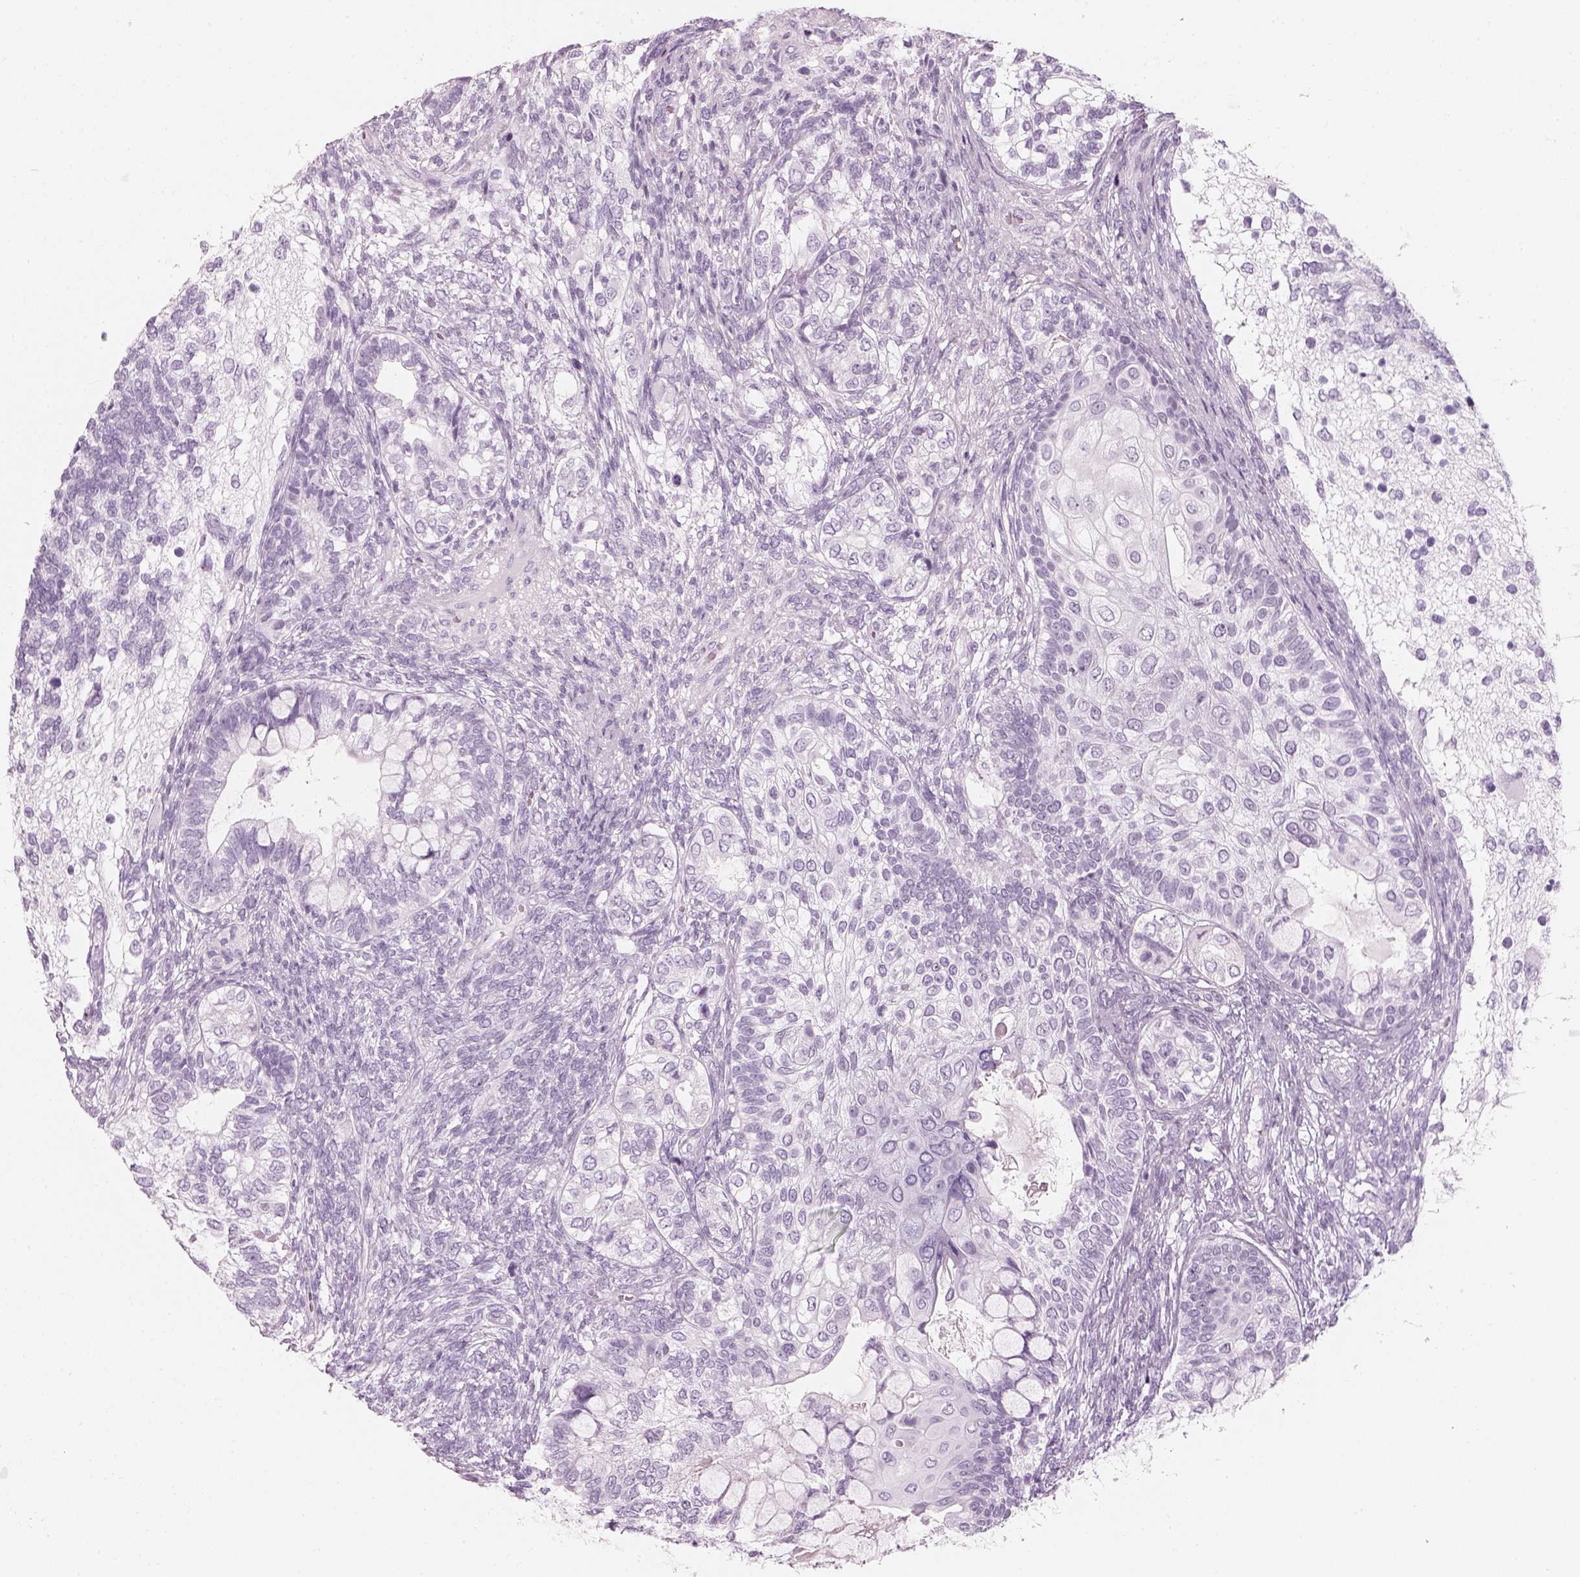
{"staining": {"intensity": "negative", "quantity": "none", "location": "none"}, "tissue": "testis cancer", "cell_type": "Tumor cells", "image_type": "cancer", "snomed": [{"axis": "morphology", "description": "Seminoma, NOS"}, {"axis": "morphology", "description": "Carcinoma, Embryonal, NOS"}, {"axis": "topography", "description": "Testis"}], "caption": "This micrograph is of testis cancer stained with immunohistochemistry to label a protein in brown with the nuclei are counter-stained blue. There is no staining in tumor cells. (Stains: DAB (3,3'-diaminobenzidine) immunohistochemistry with hematoxylin counter stain, Microscopy: brightfield microscopy at high magnification).", "gene": "CRYAA", "patient": {"sex": "male", "age": 41}}